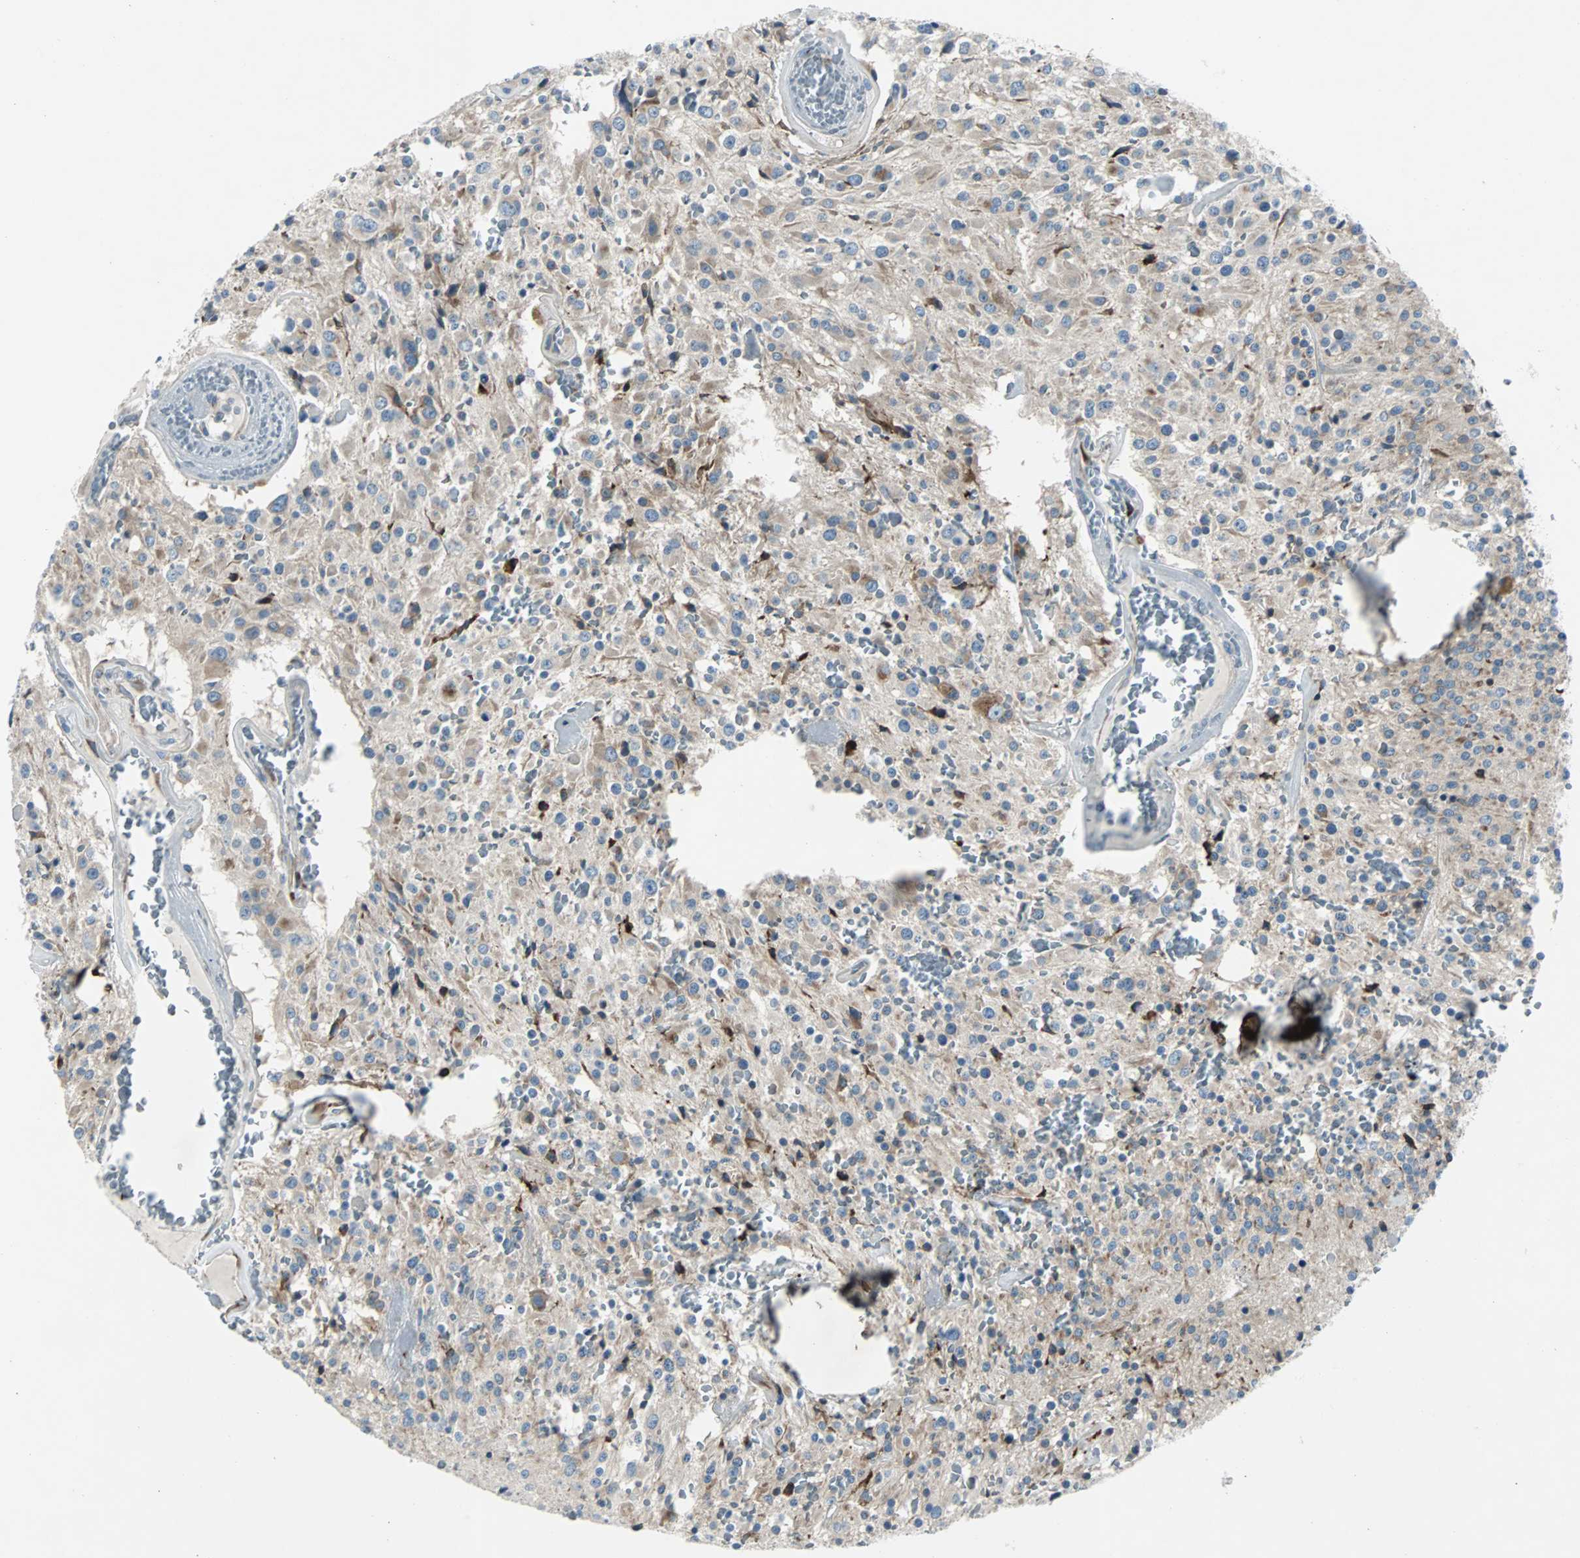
{"staining": {"intensity": "moderate", "quantity": ">75%", "location": "cytoplasmic/membranous"}, "tissue": "glioma", "cell_type": "Tumor cells", "image_type": "cancer", "snomed": [{"axis": "morphology", "description": "Glioma, malignant, Low grade"}, {"axis": "topography", "description": "Brain"}], "caption": "Moderate cytoplasmic/membranous protein positivity is identified in about >75% of tumor cells in glioma.", "gene": "BBC3", "patient": {"sex": "male", "age": 58}}